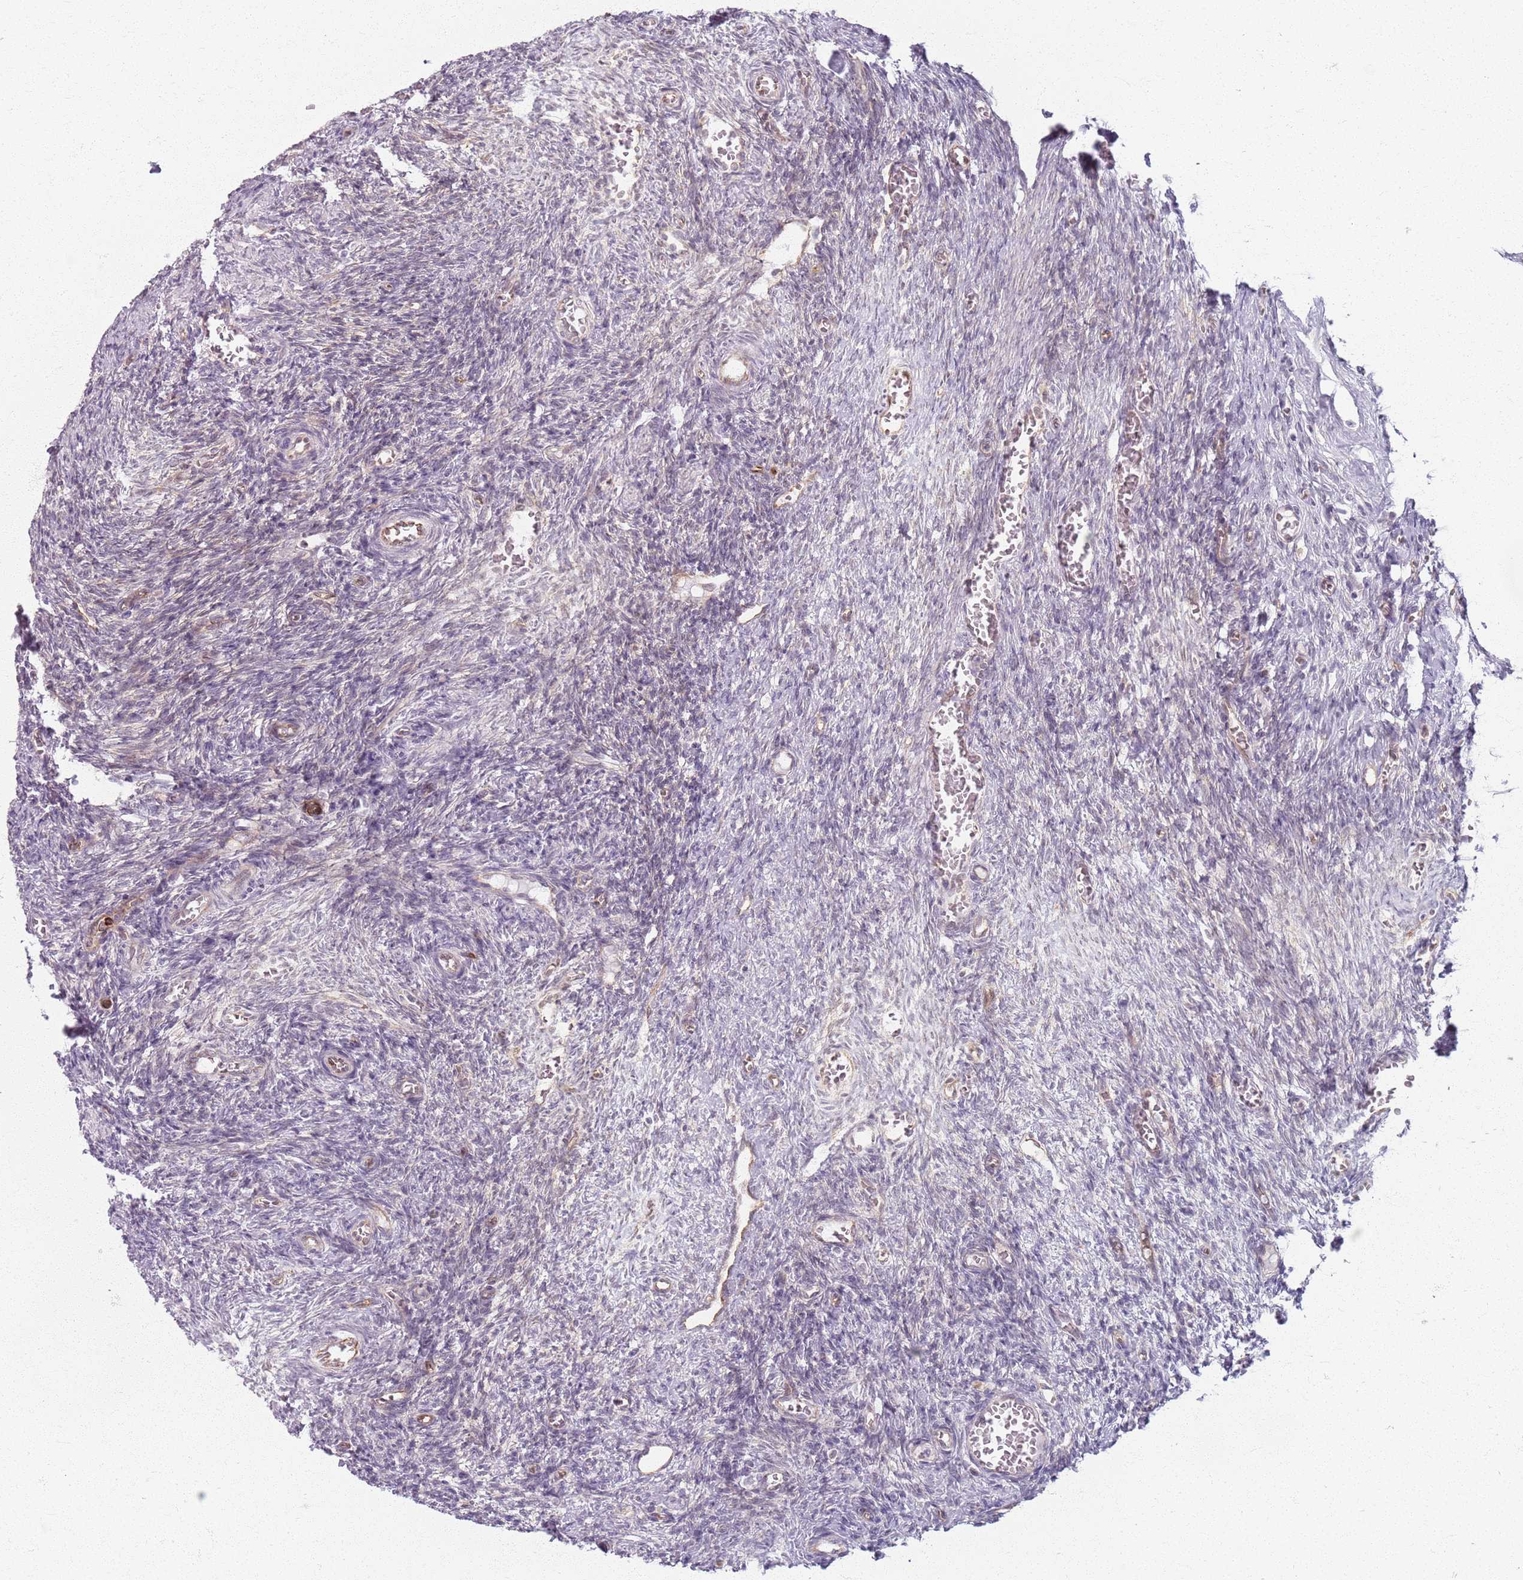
{"staining": {"intensity": "weak", "quantity": ">75%", "location": "cytoplasmic/membranous"}, "tissue": "ovary", "cell_type": "Follicle cells", "image_type": "normal", "snomed": [{"axis": "morphology", "description": "Normal tissue, NOS"}, {"axis": "topography", "description": "Ovary"}], "caption": "IHC of benign human ovary shows low levels of weak cytoplasmic/membranous positivity in approximately >75% of follicle cells.", "gene": "KCNA5", "patient": {"sex": "female", "age": 27}}